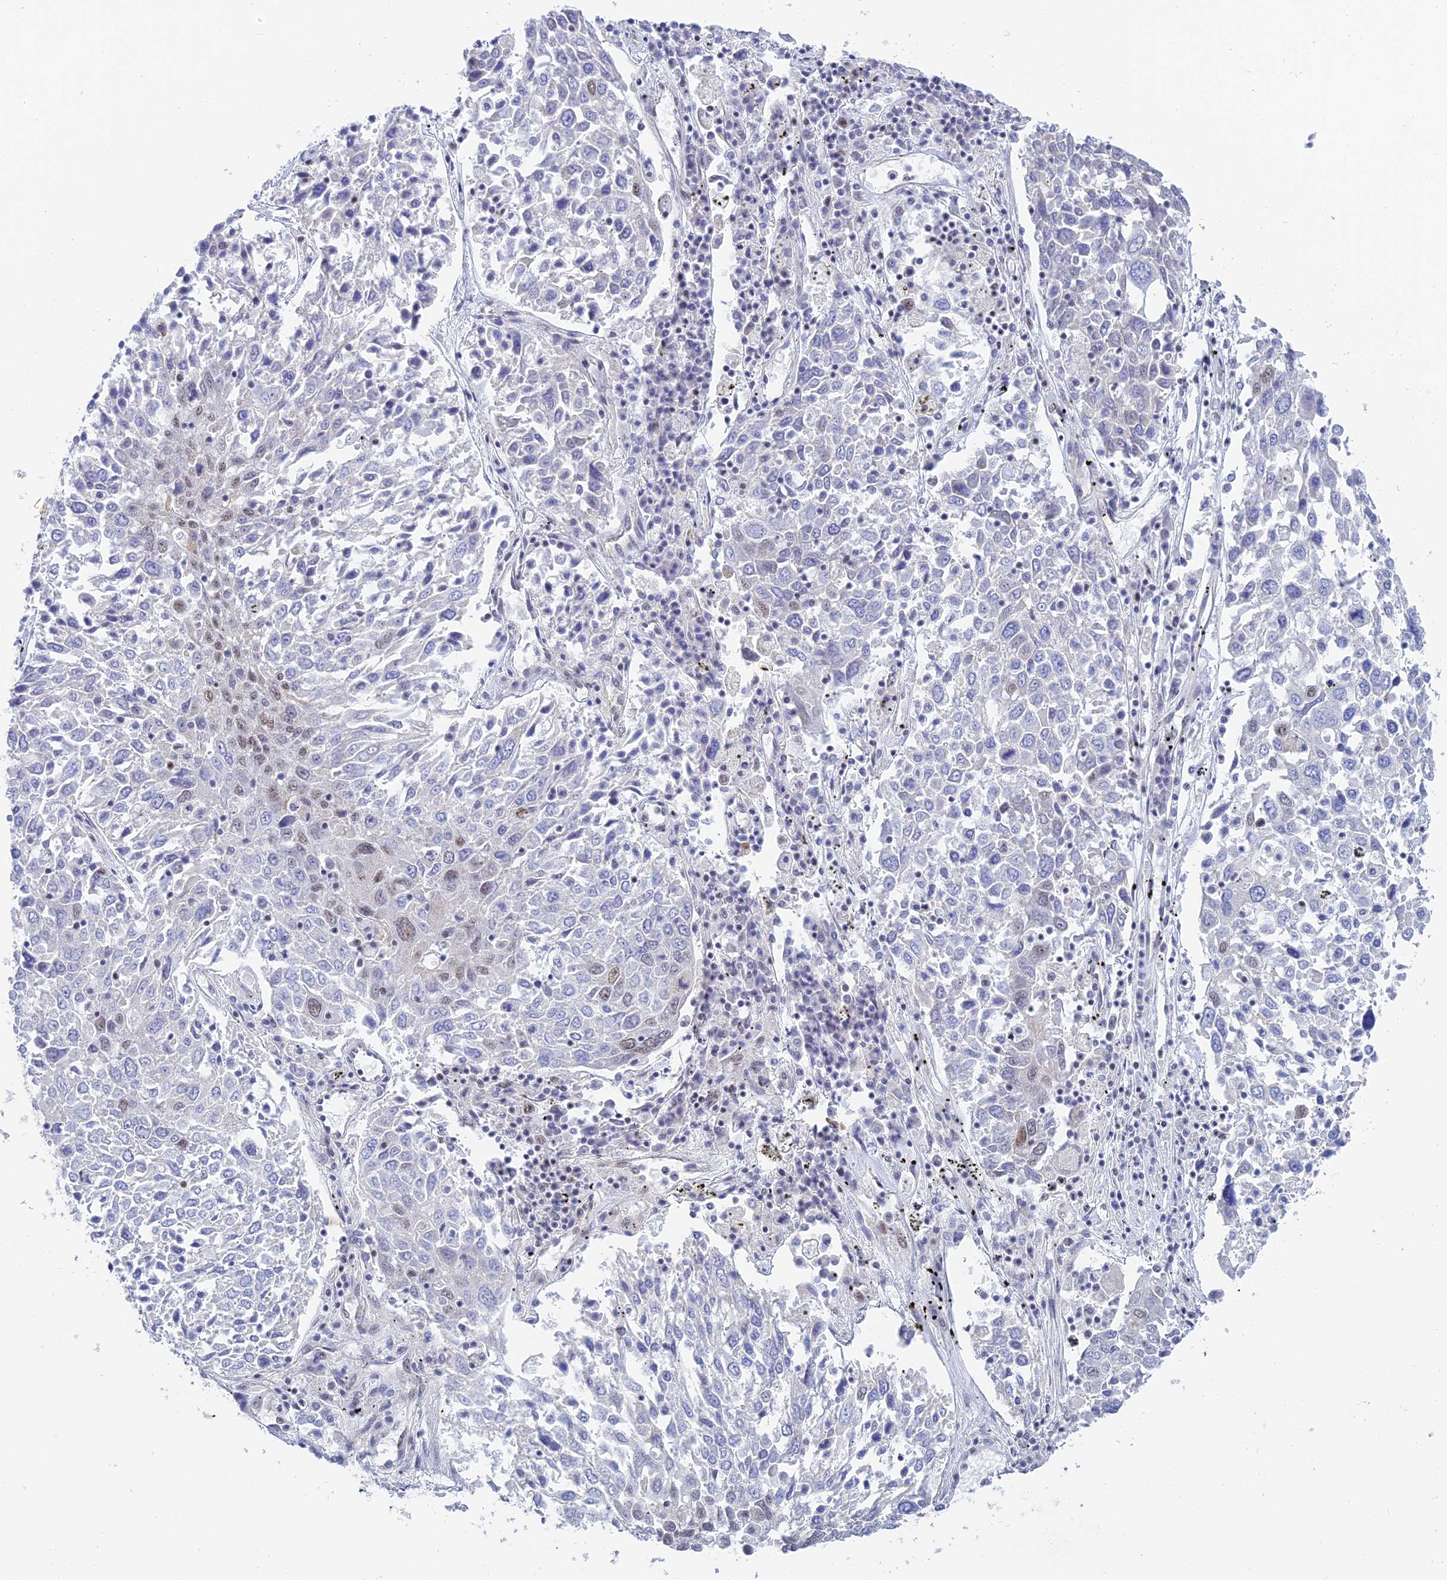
{"staining": {"intensity": "weak", "quantity": "<25%", "location": "nuclear"}, "tissue": "lung cancer", "cell_type": "Tumor cells", "image_type": "cancer", "snomed": [{"axis": "morphology", "description": "Squamous cell carcinoma, NOS"}, {"axis": "topography", "description": "Lung"}], "caption": "Squamous cell carcinoma (lung) stained for a protein using immunohistochemistry (IHC) exhibits no expression tumor cells.", "gene": "CFAP92", "patient": {"sex": "male", "age": 65}}